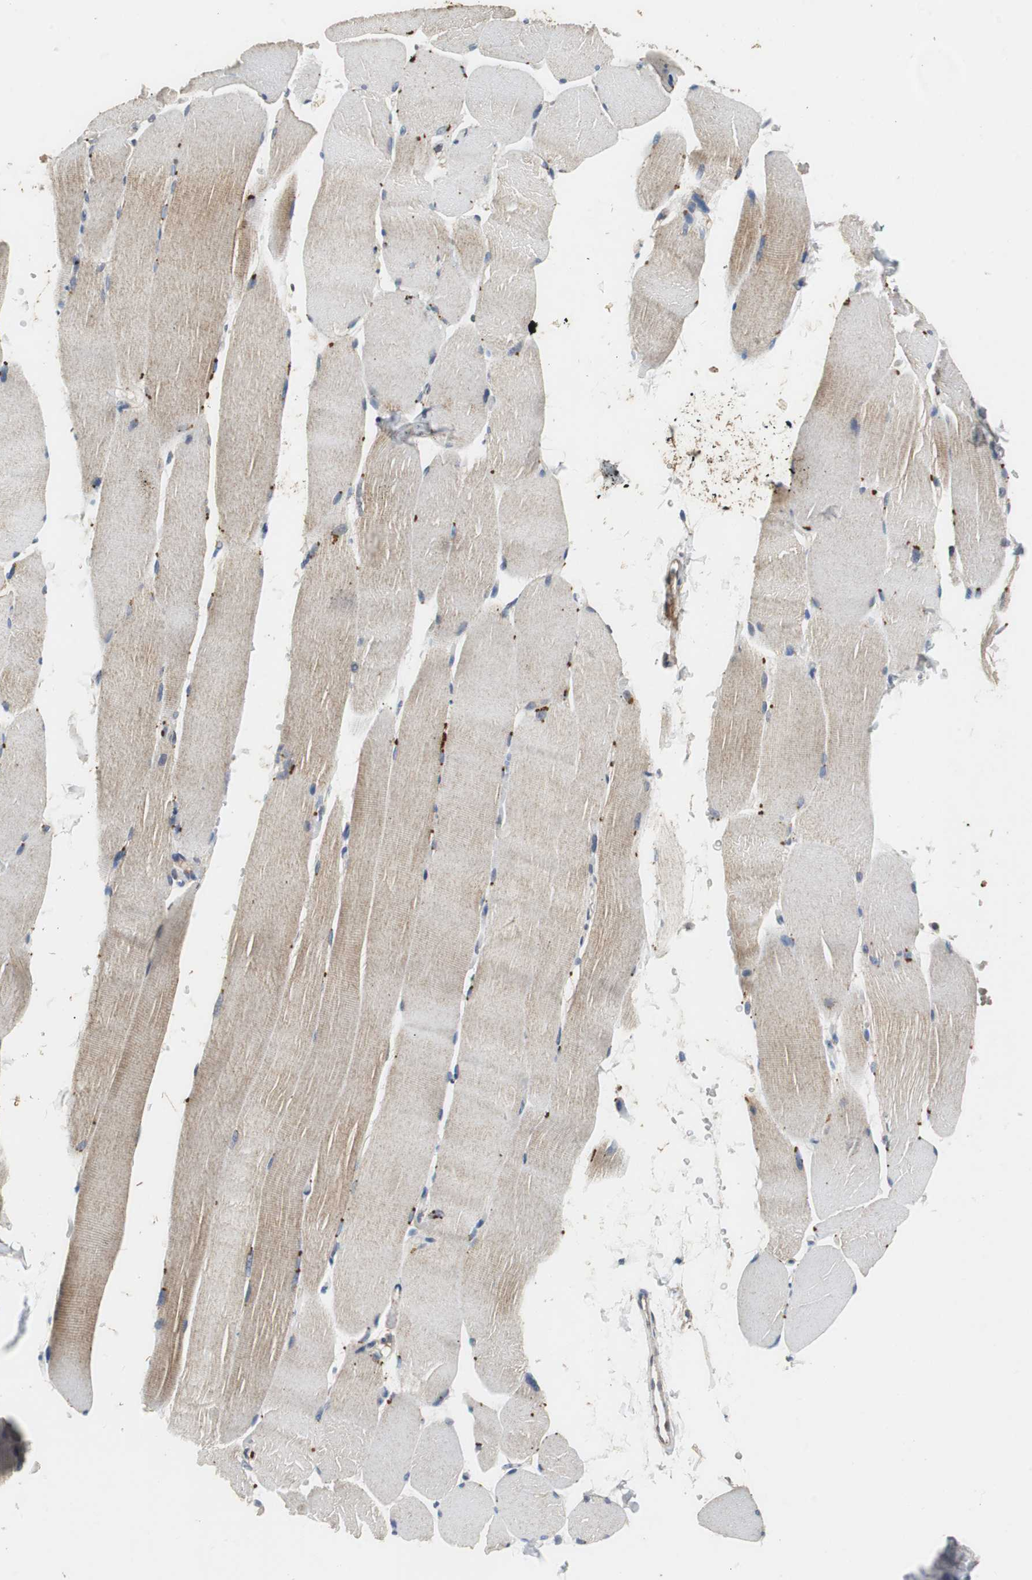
{"staining": {"intensity": "weak", "quantity": "25%-75%", "location": "cytoplasmic/membranous"}, "tissue": "skeletal muscle", "cell_type": "Myocytes", "image_type": "normal", "snomed": [{"axis": "morphology", "description": "Normal tissue, NOS"}, {"axis": "topography", "description": "Skeletal muscle"}, {"axis": "topography", "description": "Parathyroid gland"}], "caption": "Weak cytoplasmic/membranous protein expression is appreciated in approximately 25%-75% of myocytes in skeletal muscle.", "gene": "VBP1", "patient": {"sex": "female", "age": 37}}